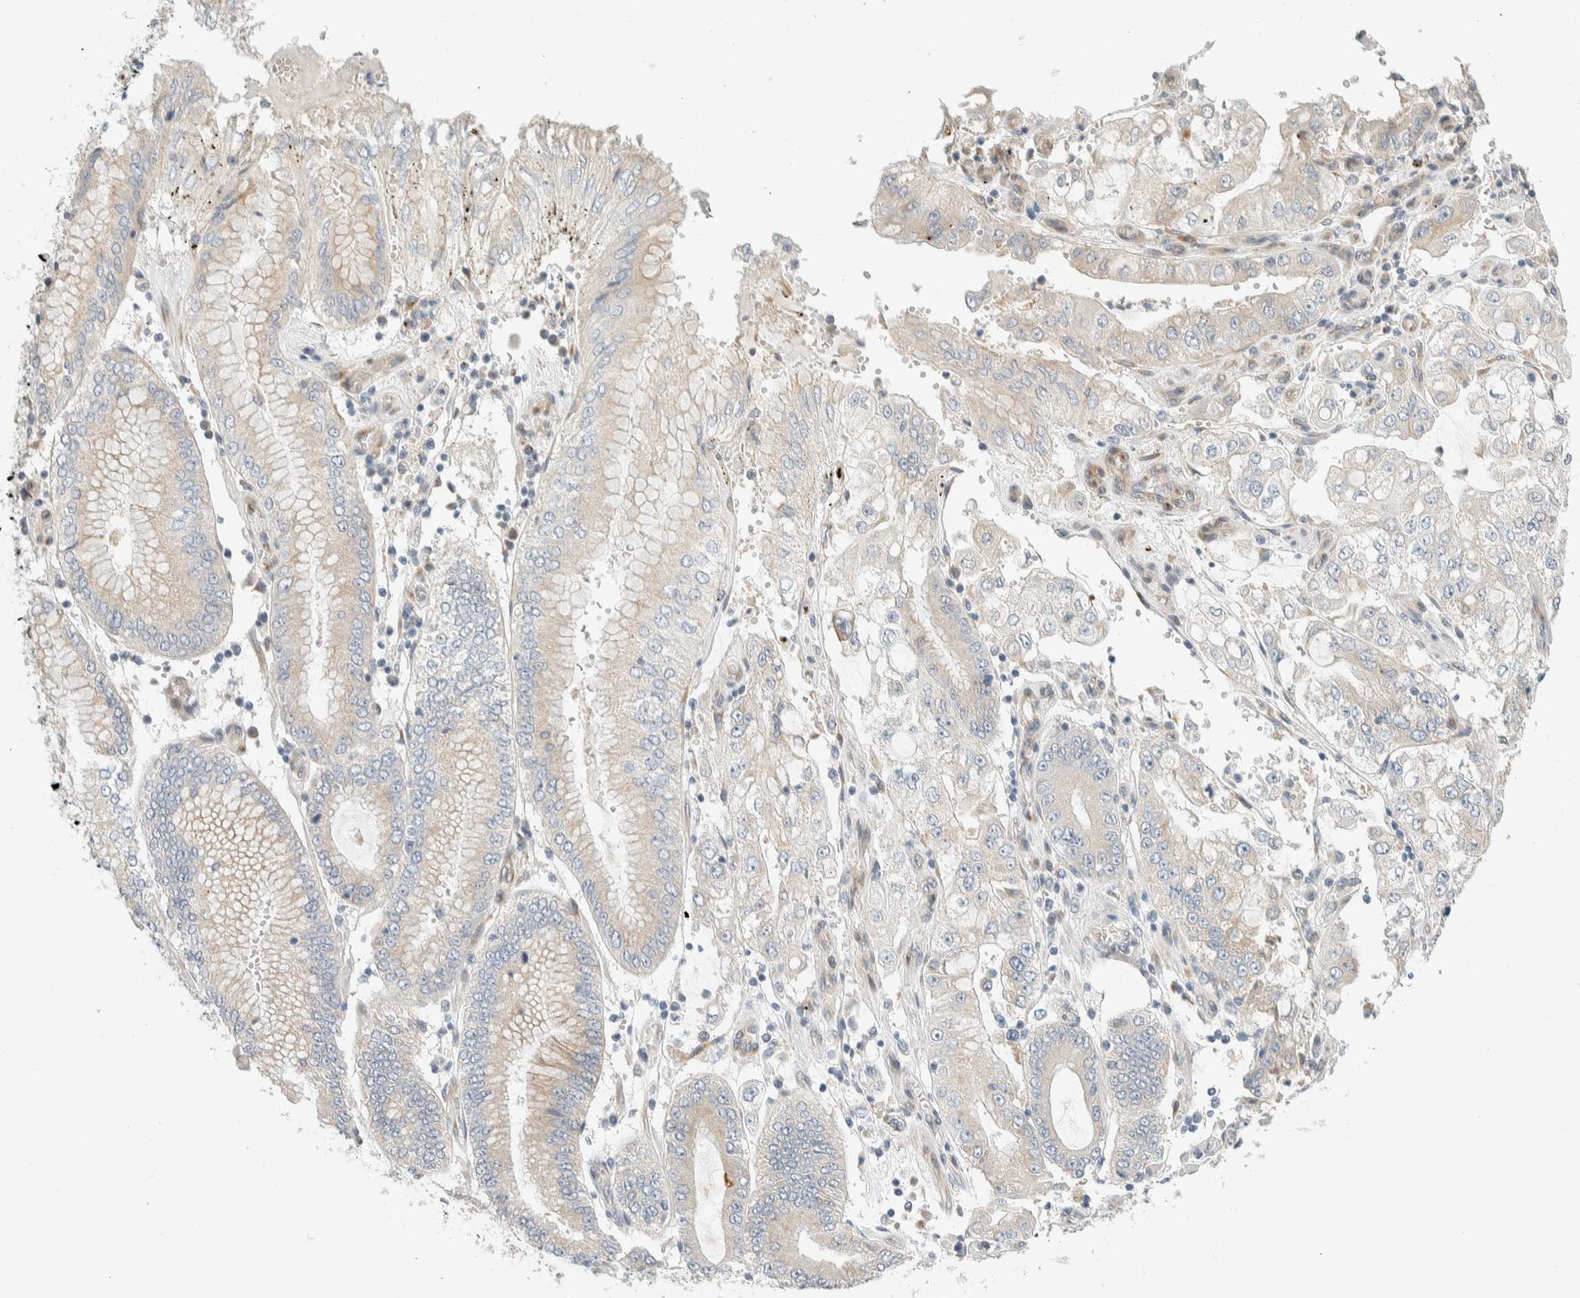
{"staining": {"intensity": "moderate", "quantity": "<25%", "location": "cytoplasmic/membranous"}, "tissue": "stomach cancer", "cell_type": "Tumor cells", "image_type": "cancer", "snomed": [{"axis": "morphology", "description": "Adenocarcinoma, NOS"}, {"axis": "topography", "description": "Stomach"}], "caption": "Immunohistochemical staining of stomach adenocarcinoma shows moderate cytoplasmic/membranous protein positivity in approximately <25% of tumor cells.", "gene": "TMEM184B", "patient": {"sex": "male", "age": 76}}